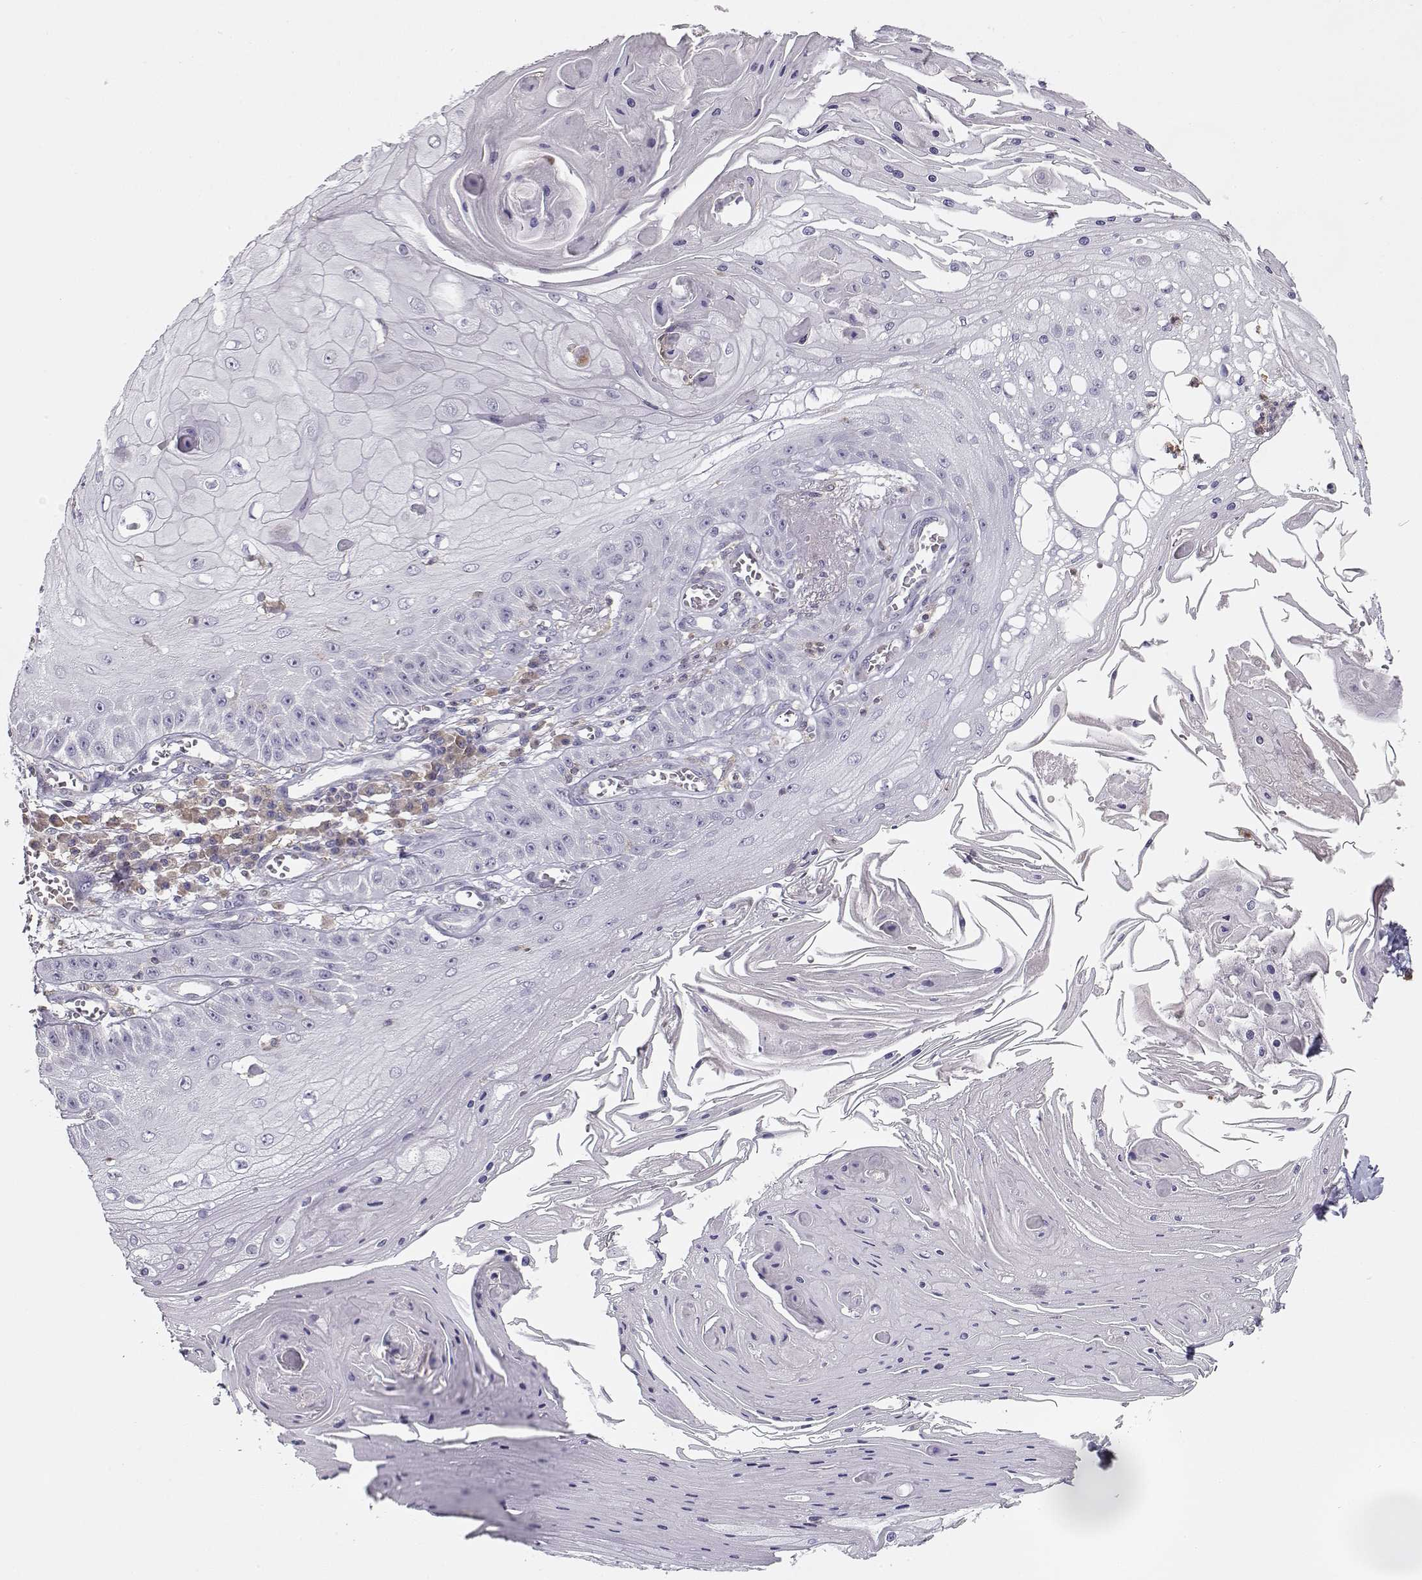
{"staining": {"intensity": "negative", "quantity": "none", "location": "none"}, "tissue": "skin cancer", "cell_type": "Tumor cells", "image_type": "cancer", "snomed": [{"axis": "morphology", "description": "Squamous cell carcinoma, NOS"}, {"axis": "topography", "description": "Skin"}], "caption": "A high-resolution photomicrograph shows immunohistochemistry staining of skin cancer, which exhibits no significant positivity in tumor cells. The staining was performed using DAB (3,3'-diaminobenzidine) to visualize the protein expression in brown, while the nuclei were stained in blue with hematoxylin (Magnification: 20x).", "gene": "VAV1", "patient": {"sex": "male", "age": 70}}